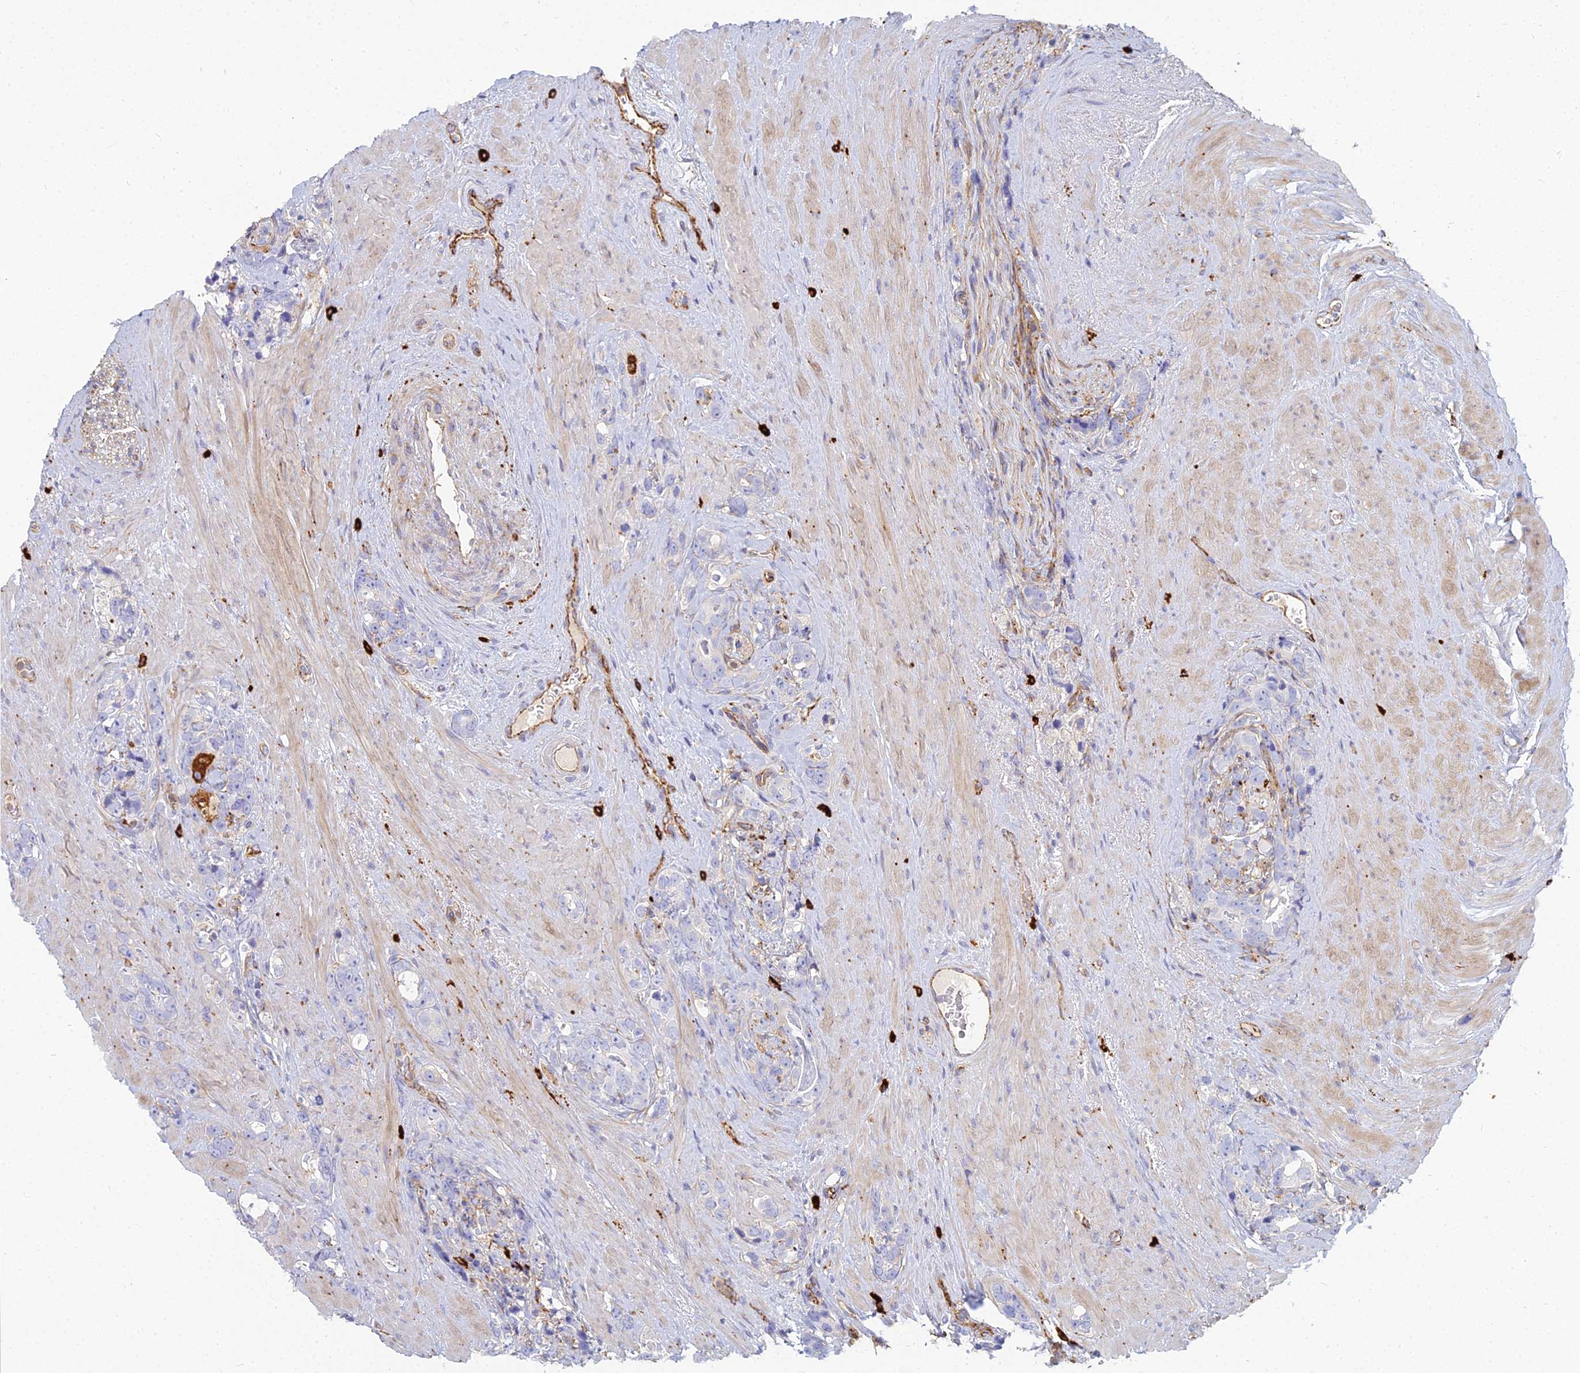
{"staining": {"intensity": "negative", "quantity": "none", "location": "none"}, "tissue": "prostate cancer", "cell_type": "Tumor cells", "image_type": "cancer", "snomed": [{"axis": "morphology", "description": "Adenocarcinoma, High grade"}, {"axis": "topography", "description": "Prostate"}], "caption": "High magnification brightfield microscopy of prostate cancer (high-grade adenocarcinoma) stained with DAB (3,3'-diaminobenzidine) (brown) and counterstained with hematoxylin (blue): tumor cells show no significant staining. (DAB (3,3'-diaminobenzidine) immunohistochemistry (IHC) with hematoxylin counter stain).", "gene": "VAT1", "patient": {"sex": "male", "age": 74}}